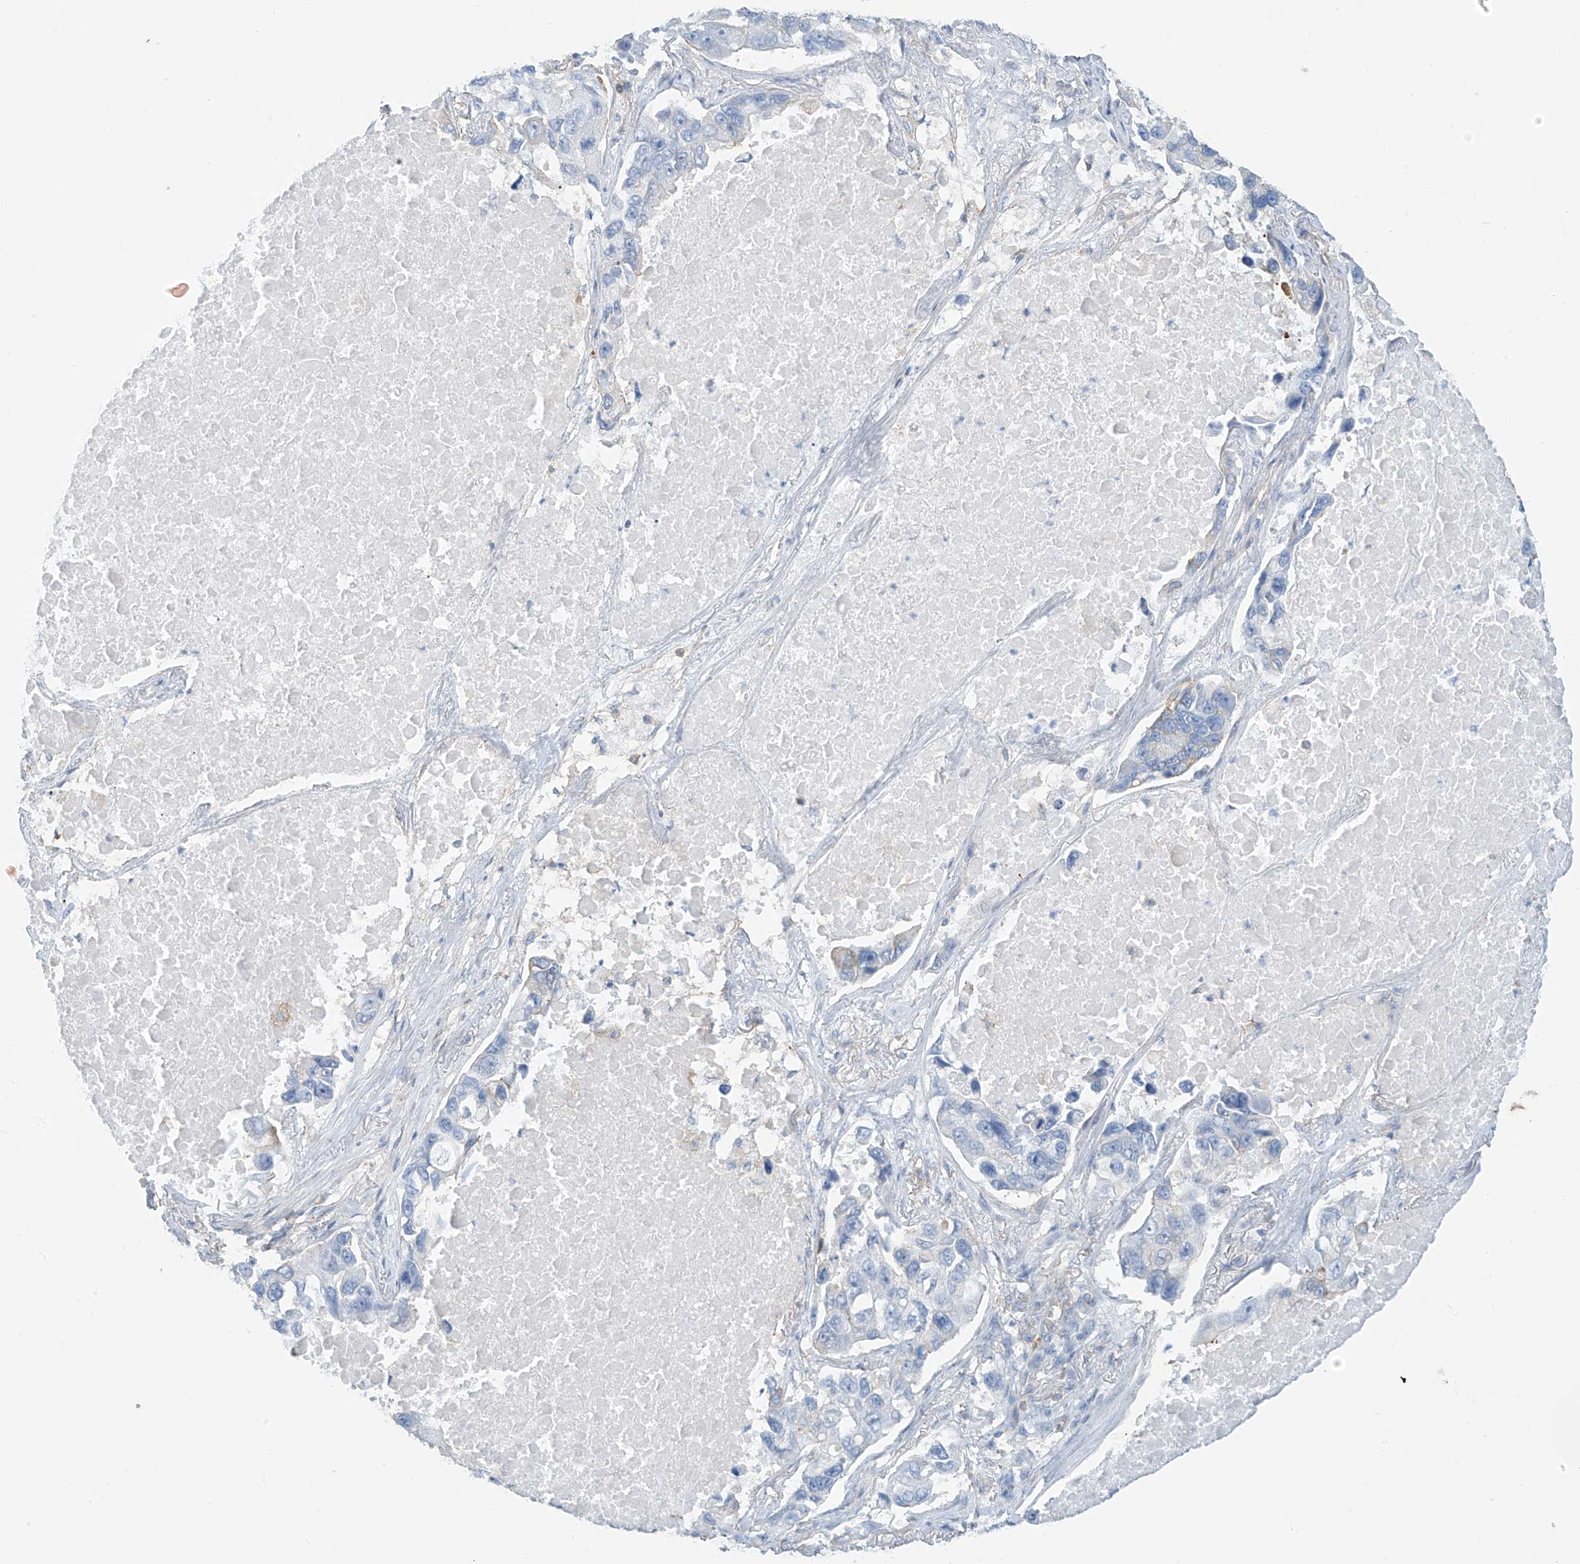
{"staining": {"intensity": "negative", "quantity": "none", "location": "none"}, "tissue": "lung cancer", "cell_type": "Tumor cells", "image_type": "cancer", "snomed": [{"axis": "morphology", "description": "Adenocarcinoma, NOS"}, {"axis": "topography", "description": "Lung"}], "caption": "High power microscopy photomicrograph of an immunohistochemistry (IHC) image of adenocarcinoma (lung), revealing no significant positivity in tumor cells. (DAB (3,3'-diaminobenzidine) immunohistochemistry, high magnification).", "gene": "ZNF846", "patient": {"sex": "male", "age": 64}}